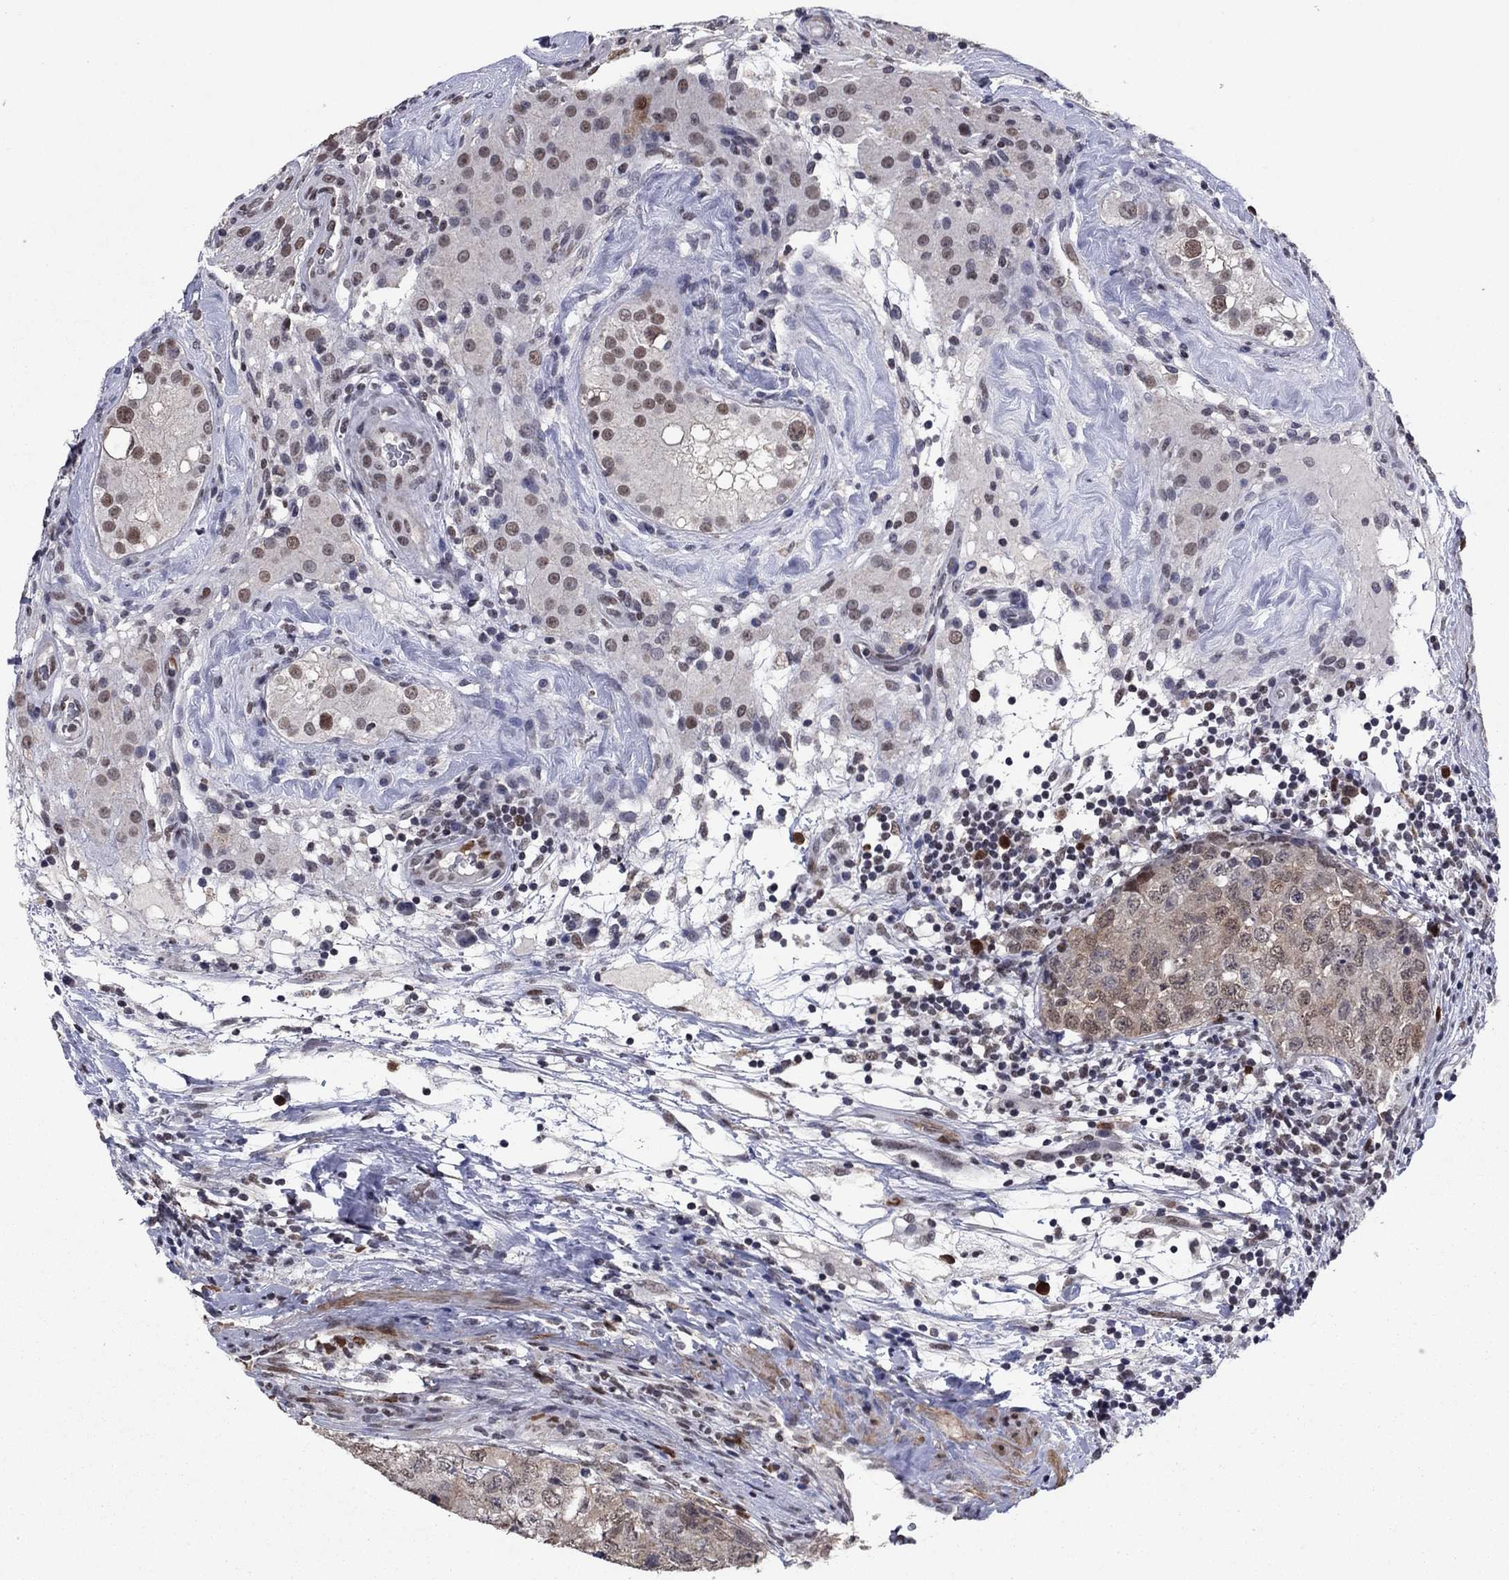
{"staining": {"intensity": "weak", "quantity": "<25%", "location": "cytoplasmic/membranous"}, "tissue": "testis cancer", "cell_type": "Tumor cells", "image_type": "cancer", "snomed": [{"axis": "morphology", "description": "Seminoma, NOS"}, {"axis": "topography", "description": "Testis"}], "caption": "There is no significant positivity in tumor cells of testis cancer (seminoma).", "gene": "TYMS", "patient": {"sex": "male", "age": 34}}